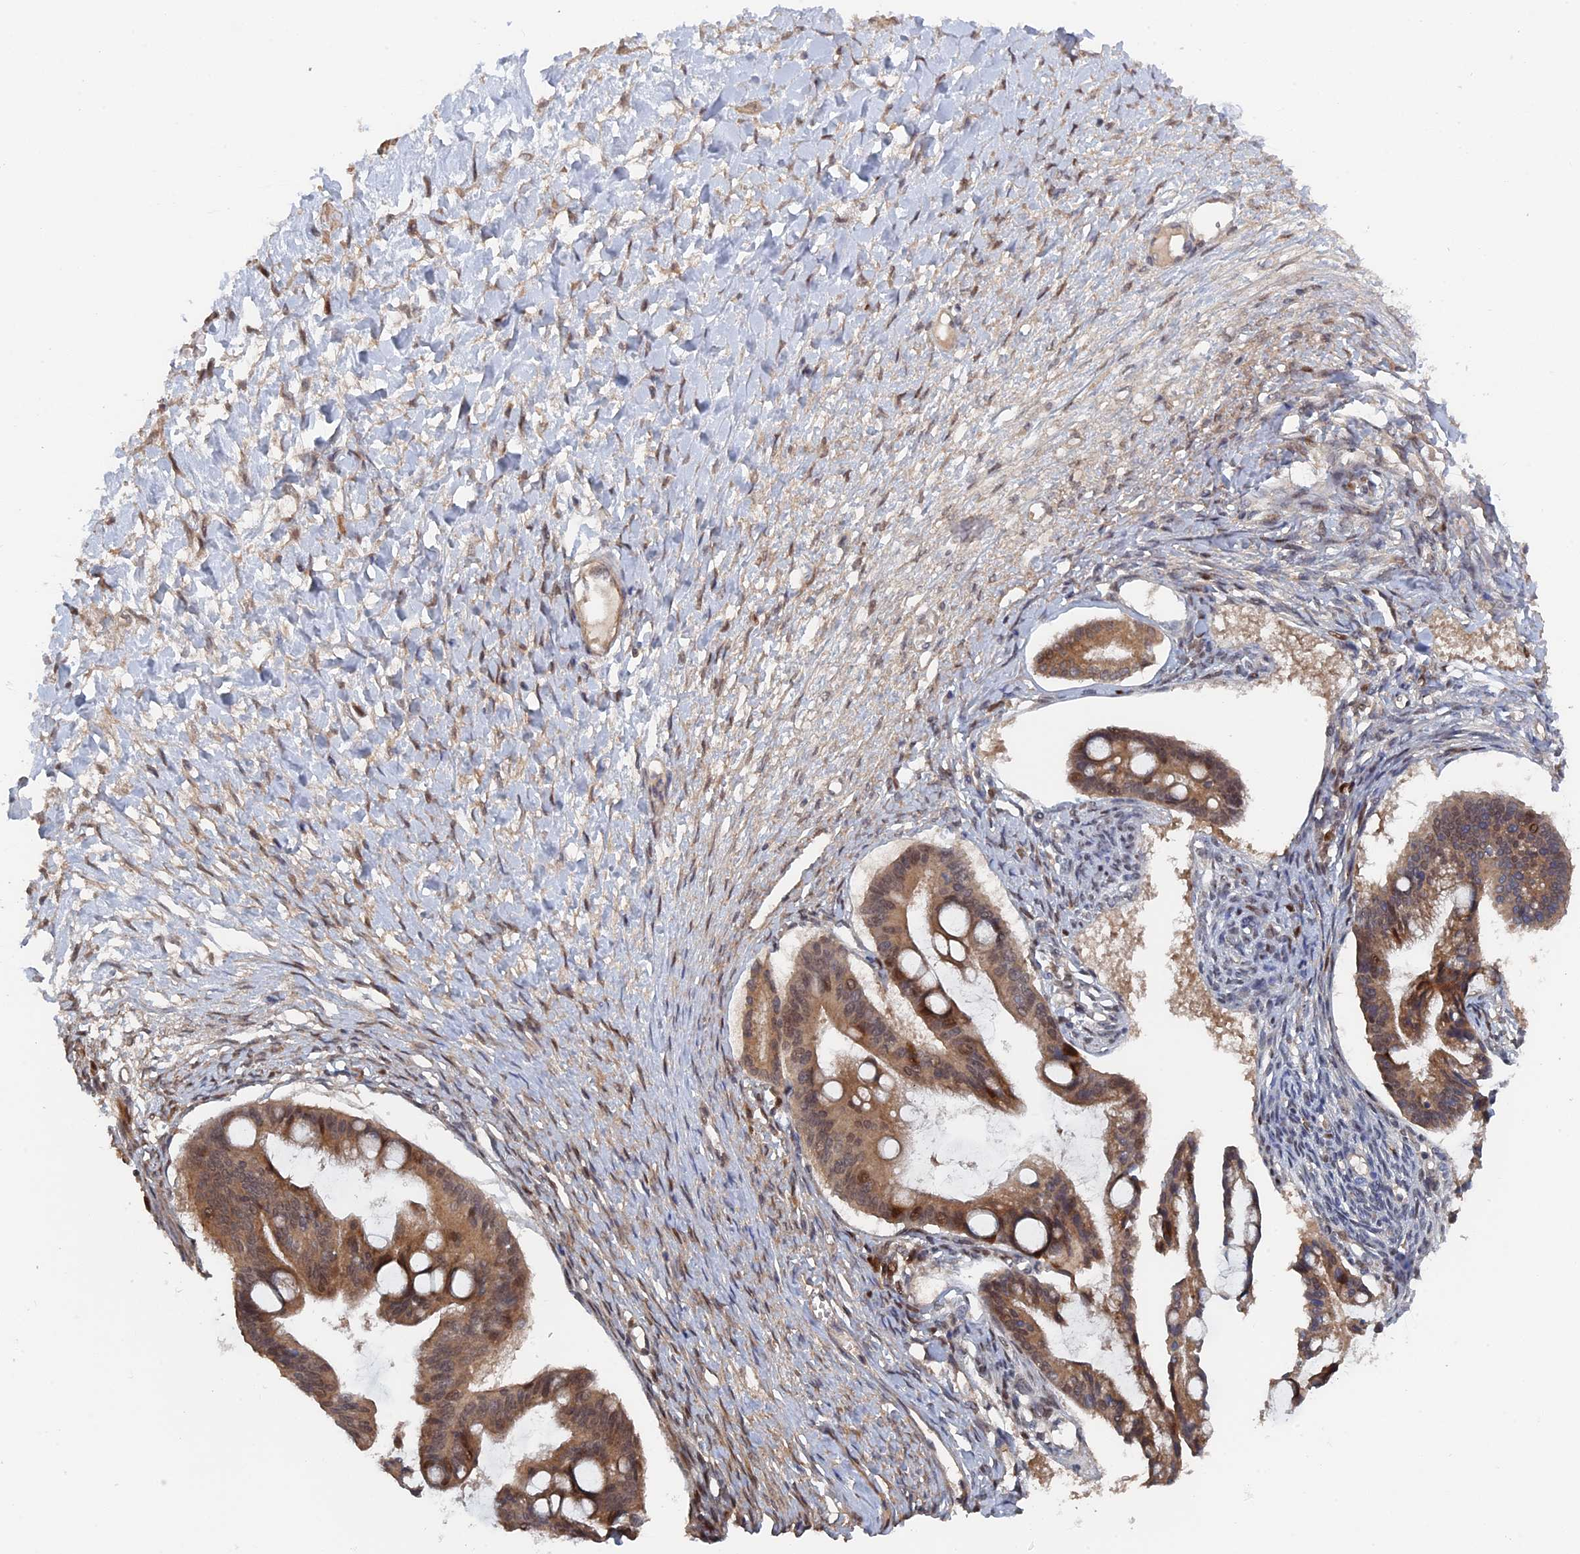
{"staining": {"intensity": "moderate", "quantity": ">75%", "location": "cytoplasmic/membranous,nuclear"}, "tissue": "ovarian cancer", "cell_type": "Tumor cells", "image_type": "cancer", "snomed": [{"axis": "morphology", "description": "Cystadenocarcinoma, mucinous, NOS"}, {"axis": "topography", "description": "Ovary"}], "caption": "A histopathology image showing moderate cytoplasmic/membranous and nuclear positivity in about >75% of tumor cells in mucinous cystadenocarcinoma (ovarian), as visualized by brown immunohistochemical staining.", "gene": "ELOVL6", "patient": {"sex": "female", "age": 73}}